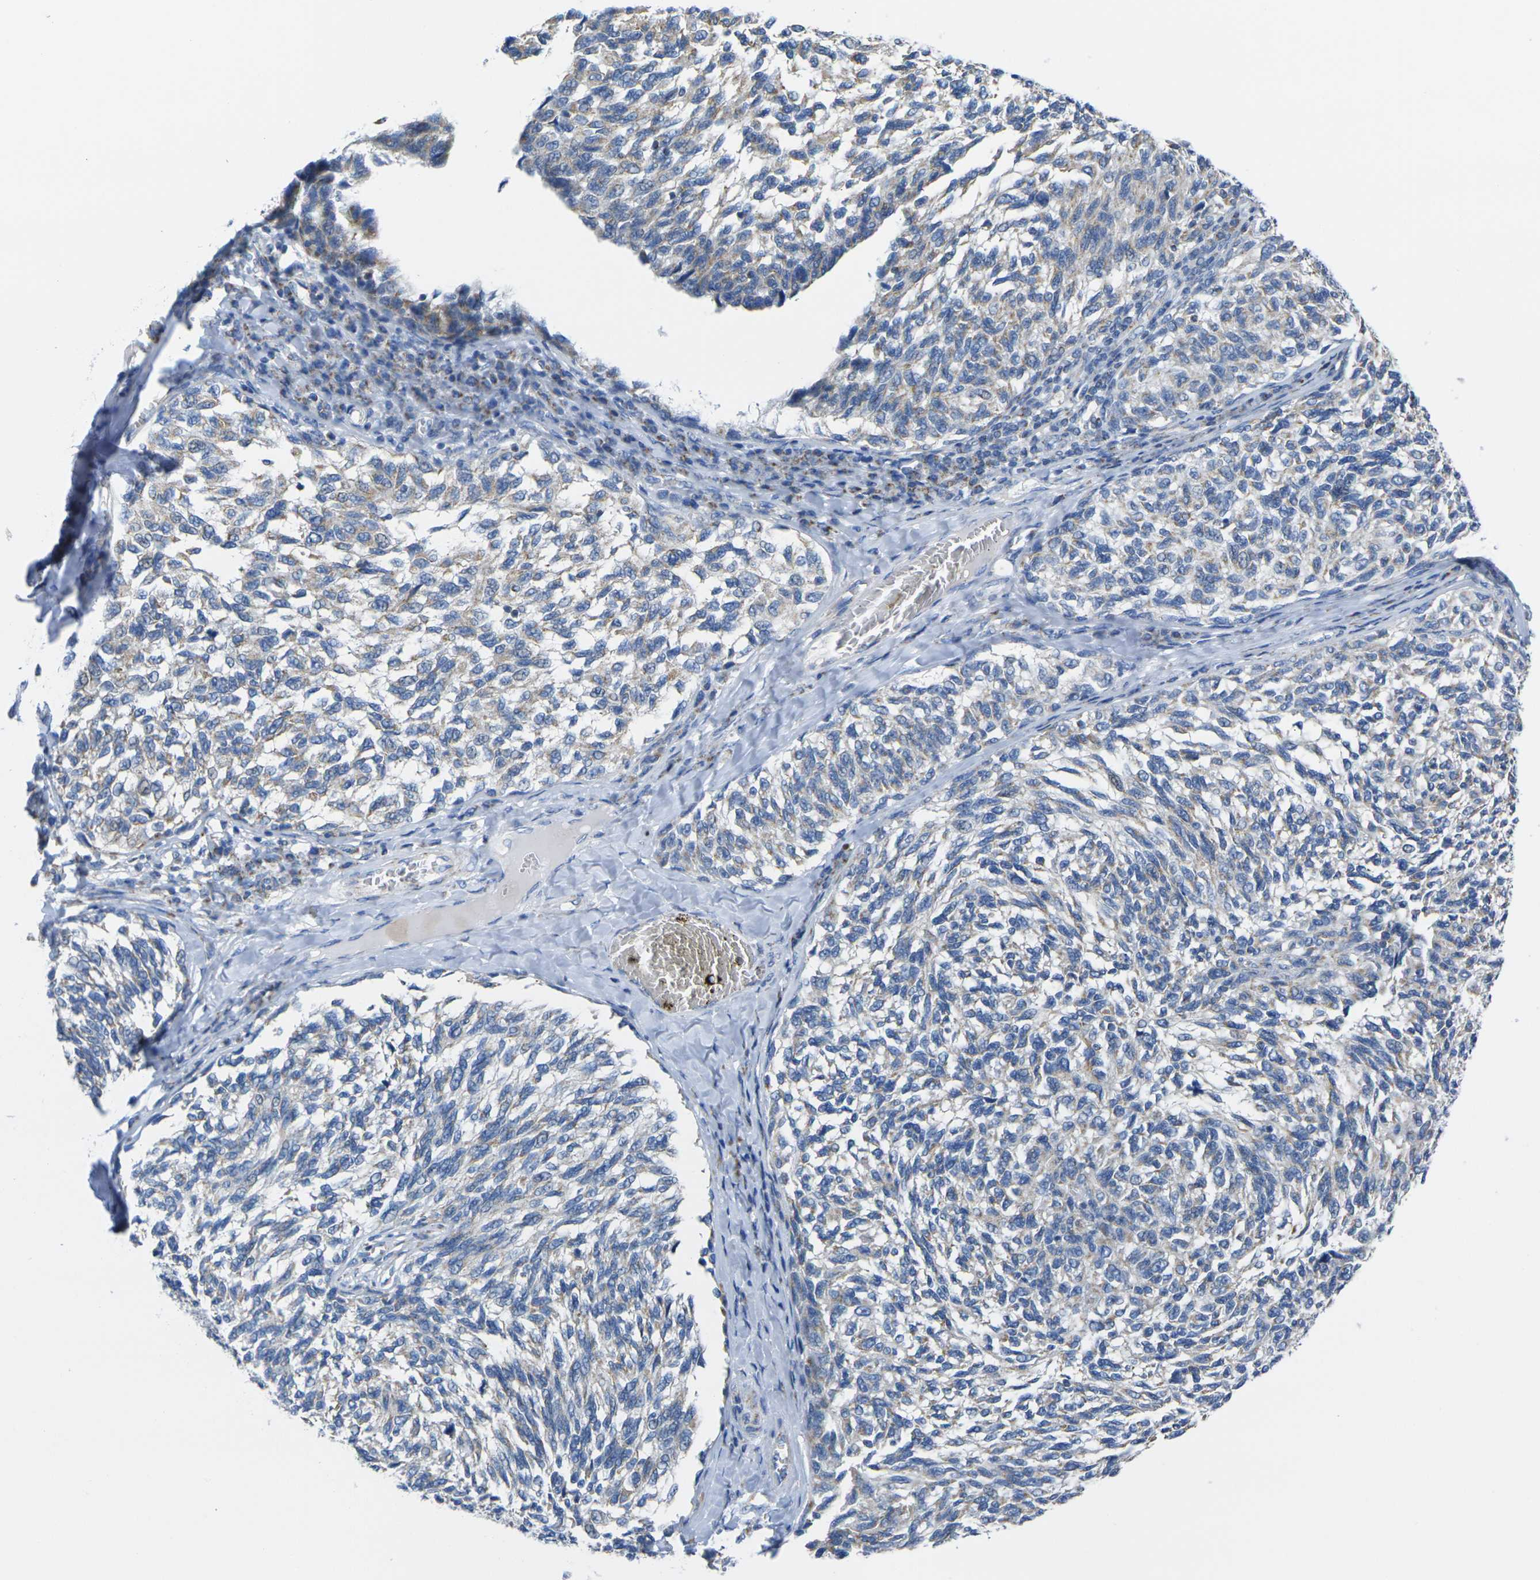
{"staining": {"intensity": "weak", "quantity": "<25%", "location": "cytoplasmic/membranous"}, "tissue": "melanoma", "cell_type": "Tumor cells", "image_type": "cancer", "snomed": [{"axis": "morphology", "description": "Malignant melanoma, NOS"}, {"axis": "topography", "description": "Skin"}], "caption": "High magnification brightfield microscopy of melanoma stained with DAB (3,3'-diaminobenzidine) (brown) and counterstained with hematoxylin (blue): tumor cells show no significant positivity.", "gene": "TMEM204", "patient": {"sex": "female", "age": 73}}